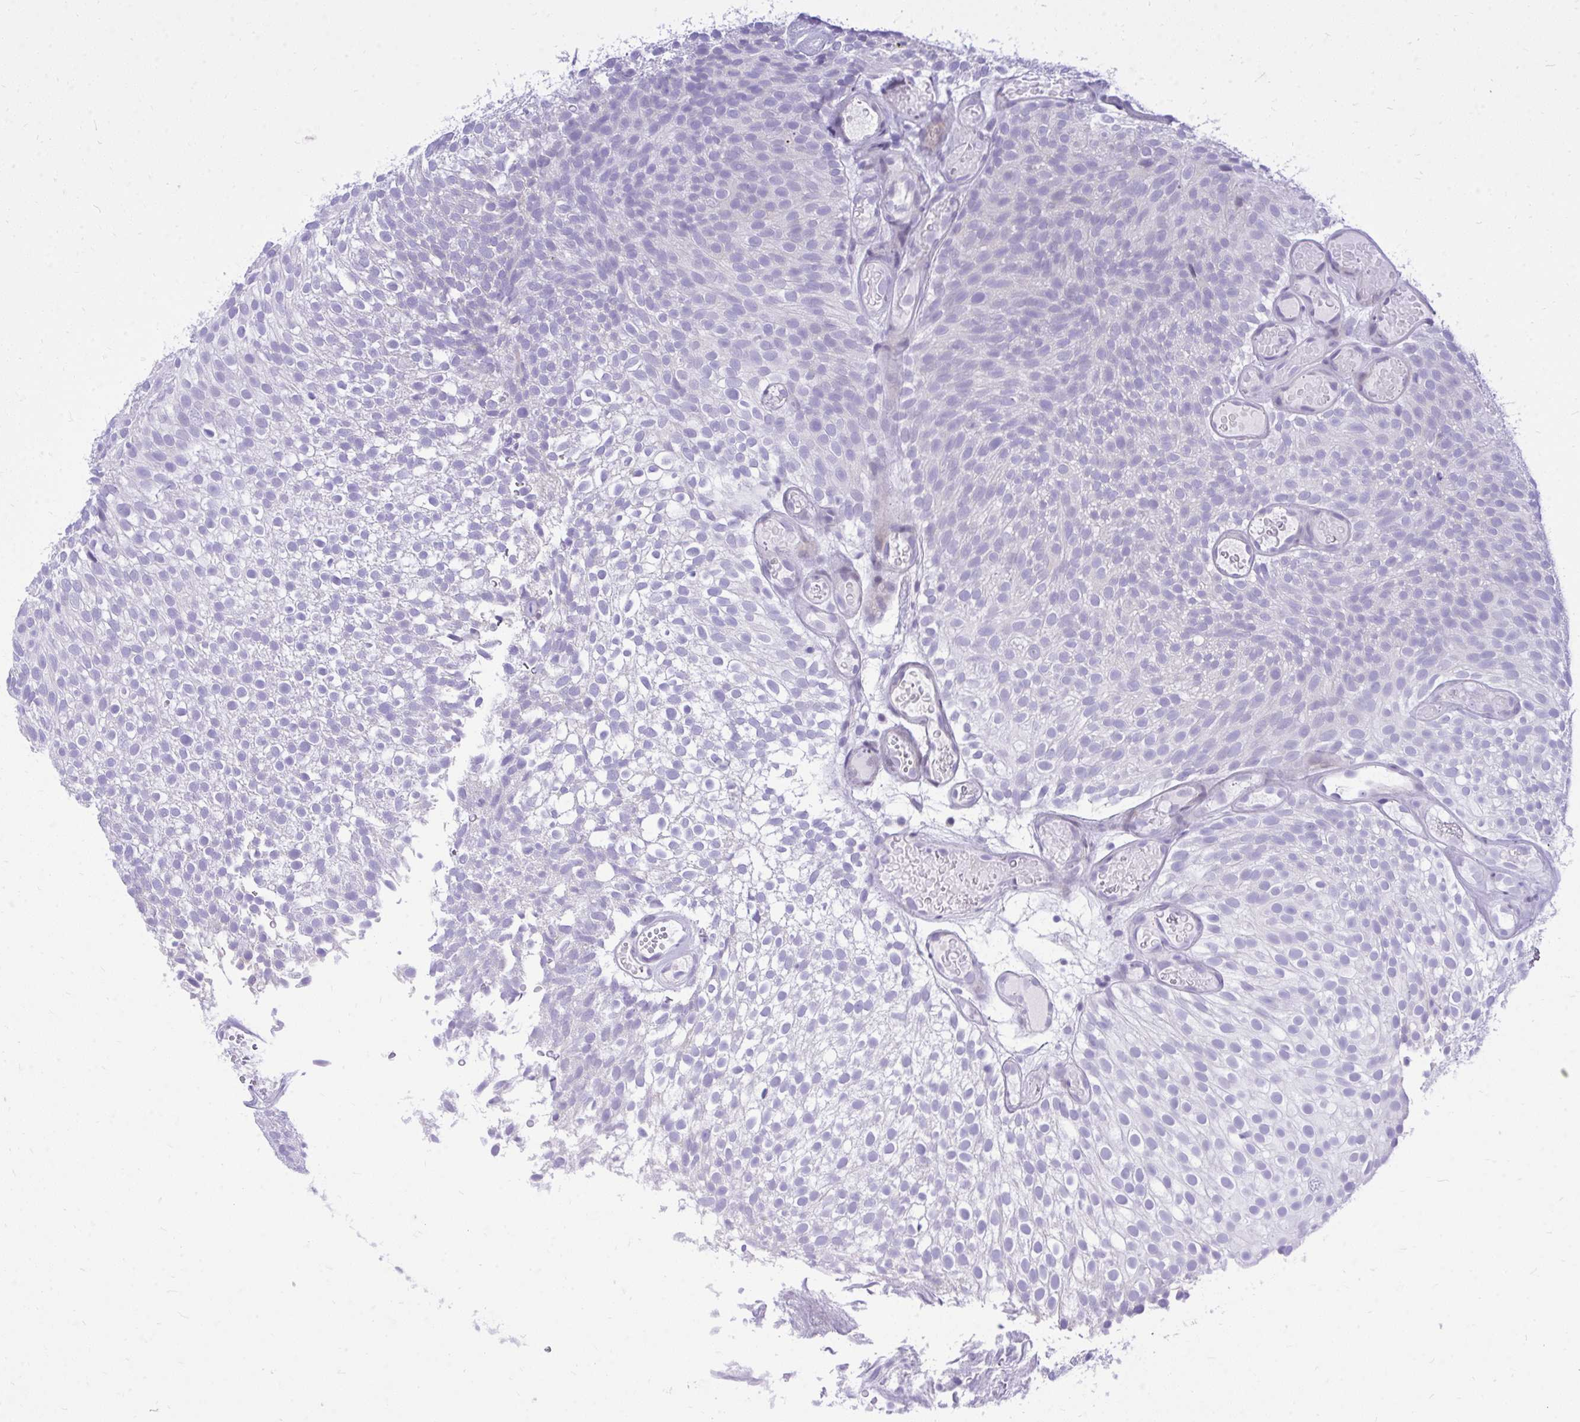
{"staining": {"intensity": "negative", "quantity": "none", "location": "none"}, "tissue": "urothelial cancer", "cell_type": "Tumor cells", "image_type": "cancer", "snomed": [{"axis": "morphology", "description": "Urothelial carcinoma, Low grade"}, {"axis": "topography", "description": "Urinary bladder"}], "caption": "An IHC histopathology image of urothelial carcinoma (low-grade) is shown. There is no staining in tumor cells of urothelial carcinoma (low-grade).", "gene": "GABRA1", "patient": {"sex": "male", "age": 78}}